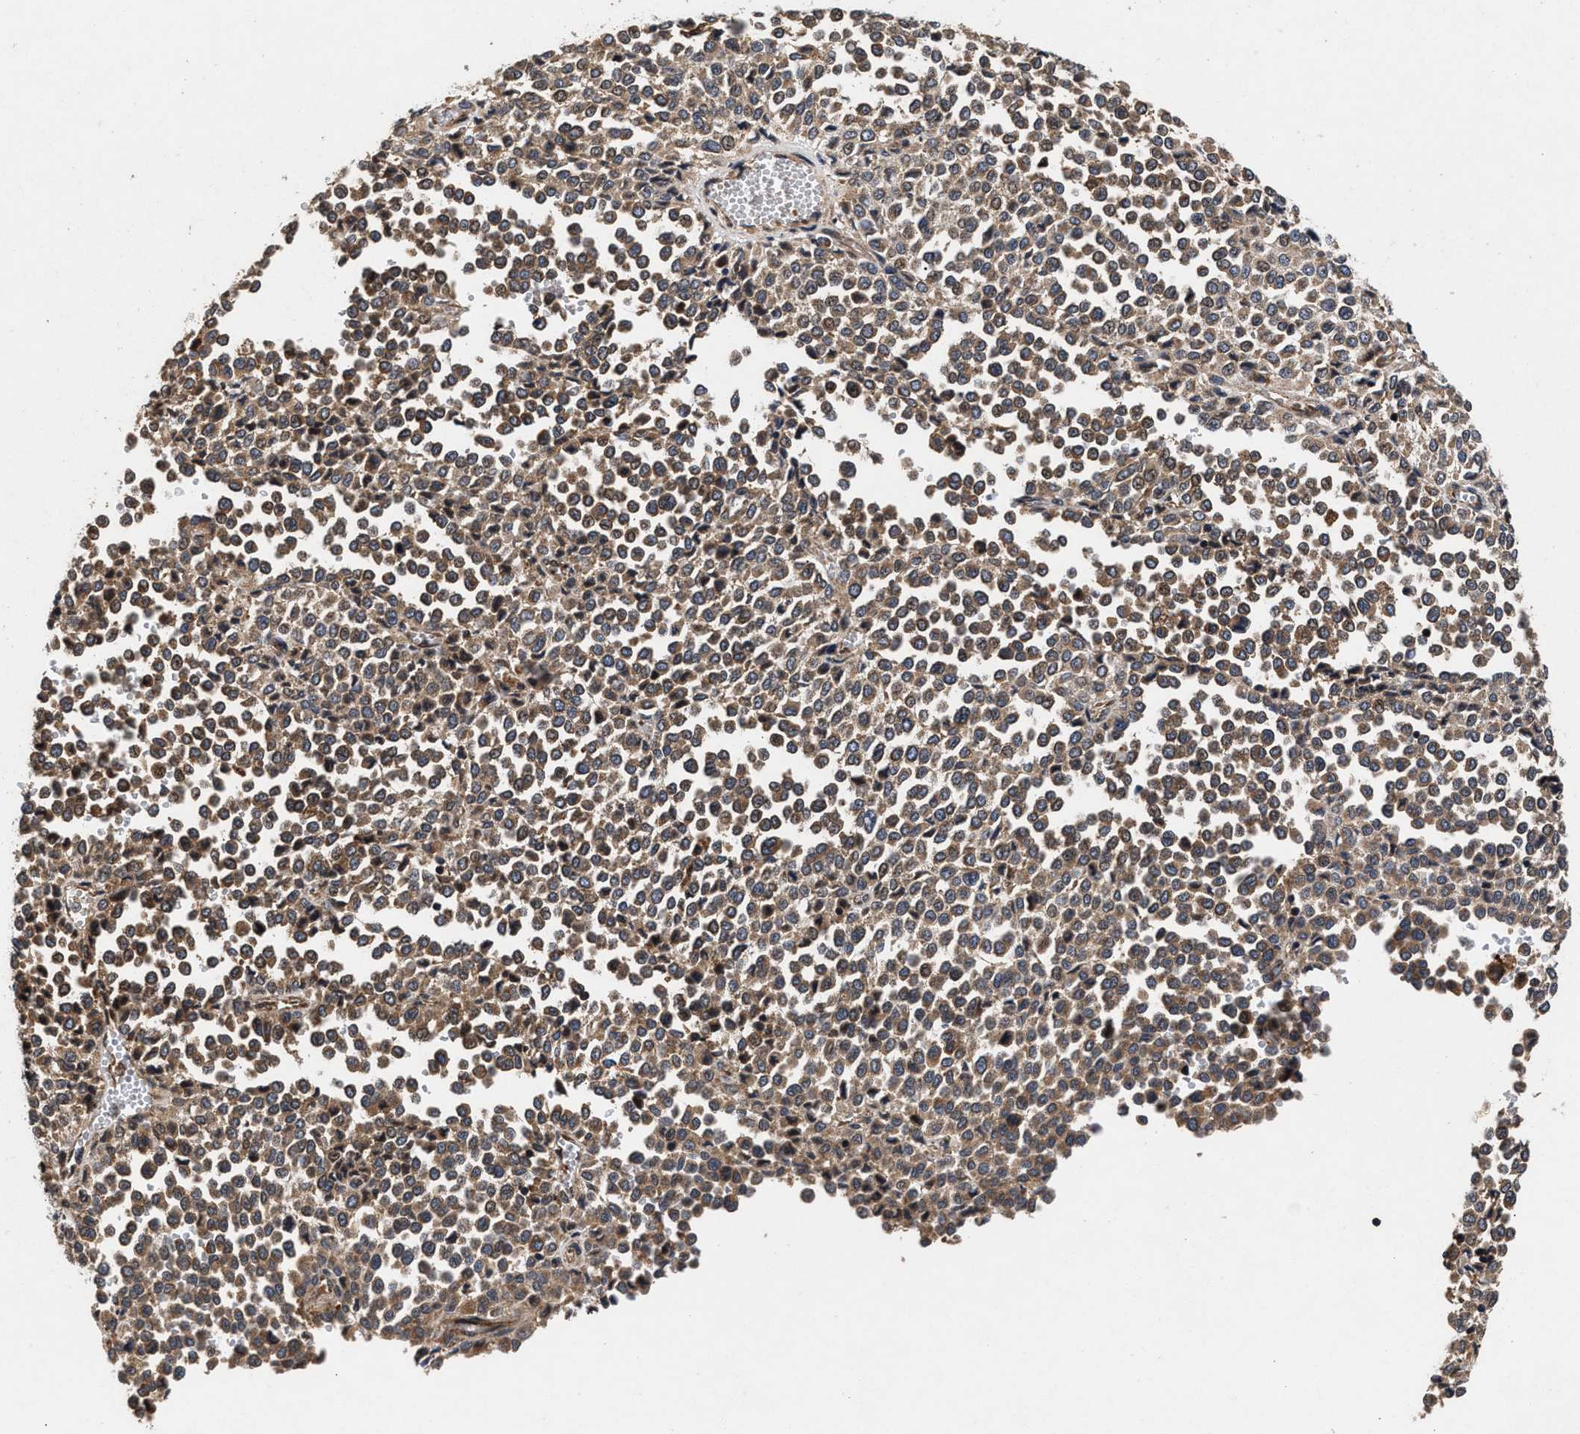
{"staining": {"intensity": "moderate", "quantity": ">75%", "location": "cytoplasmic/membranous"}, "tissue": "melanoma", "cell_type": "Tumor cells", "image_type": "cancer", "snomed": [{"axis": "morphology", "description": "Malignant melanoma, Metastatic site"}, {"axis": "topography", "description": "Pancreas"}], "caption": "Protein positivity by IHC shows moderate cytoplasmic/membranous positivity in approximately >75% of tumor cells in malignant melanoma (metastatic site).", "gene": "NFKB2", "patient": {"sex": "female", "age": 30}}